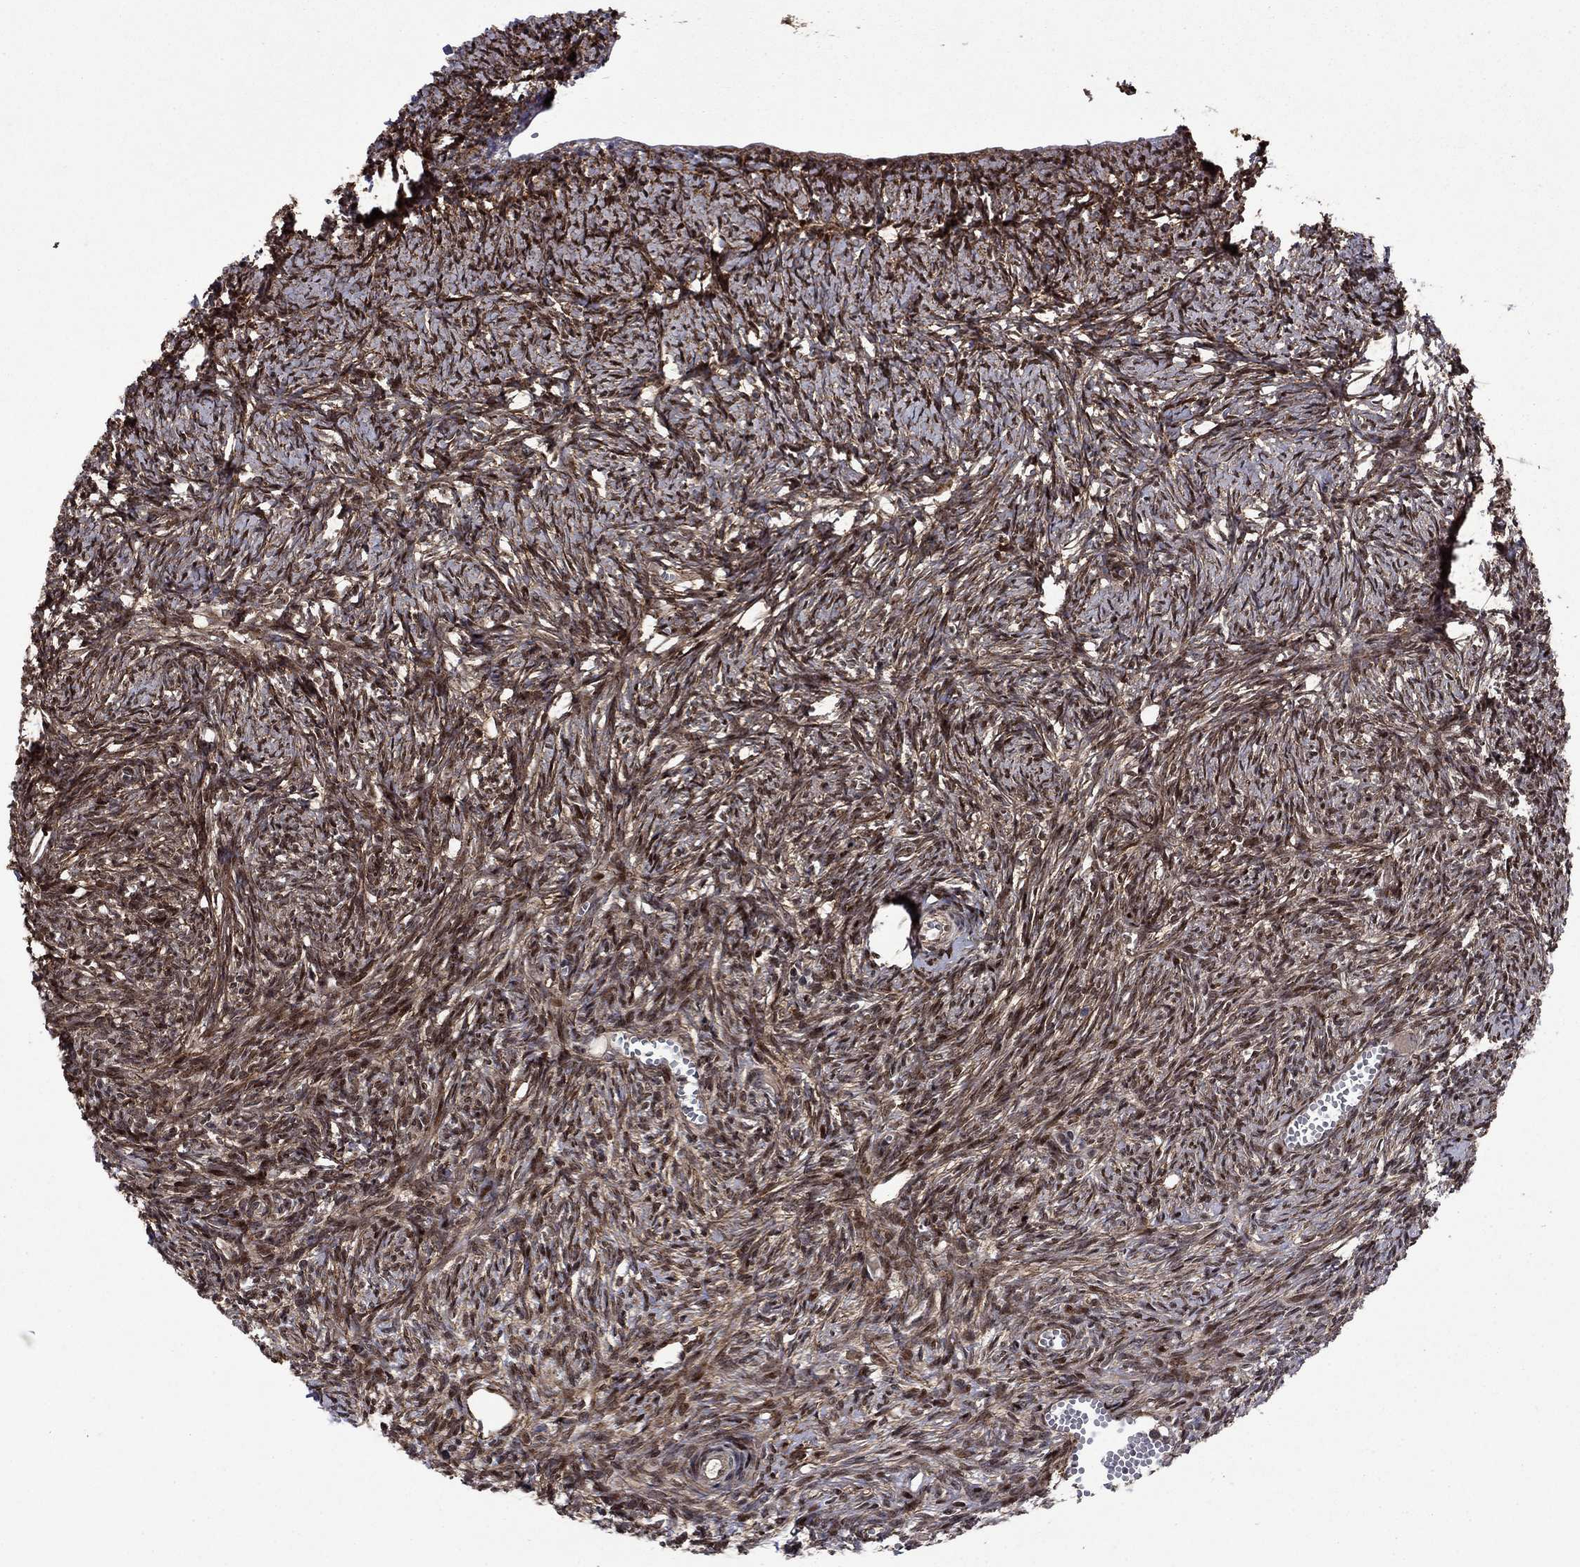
{"staining": {"intensity": "moderate", "quantity": ">75%", "location": "cytoplasmic/membranous"}, "tissue": "ovary", "cell_type": "Ovarian stroma cells", "image_type": "normal", "snomed": [{"axis": "morphology", "description": "Normal tissue, NOS"}, {"axis": "topography", "description": "Ovary"}], "caption": "Protein expression analysis of benign human ovary reveals moderate cytoplasmic/membranous expression in about >75% of ovarian stroma cells. (Stains: DAB (3,3'-diaminobenzidine) in brown, nuclei in blue, Microscopy: brightfield microscopy at high magnification).", "gene": "AGTPBP1", "patient": {"sex": "female", "age": 43}}